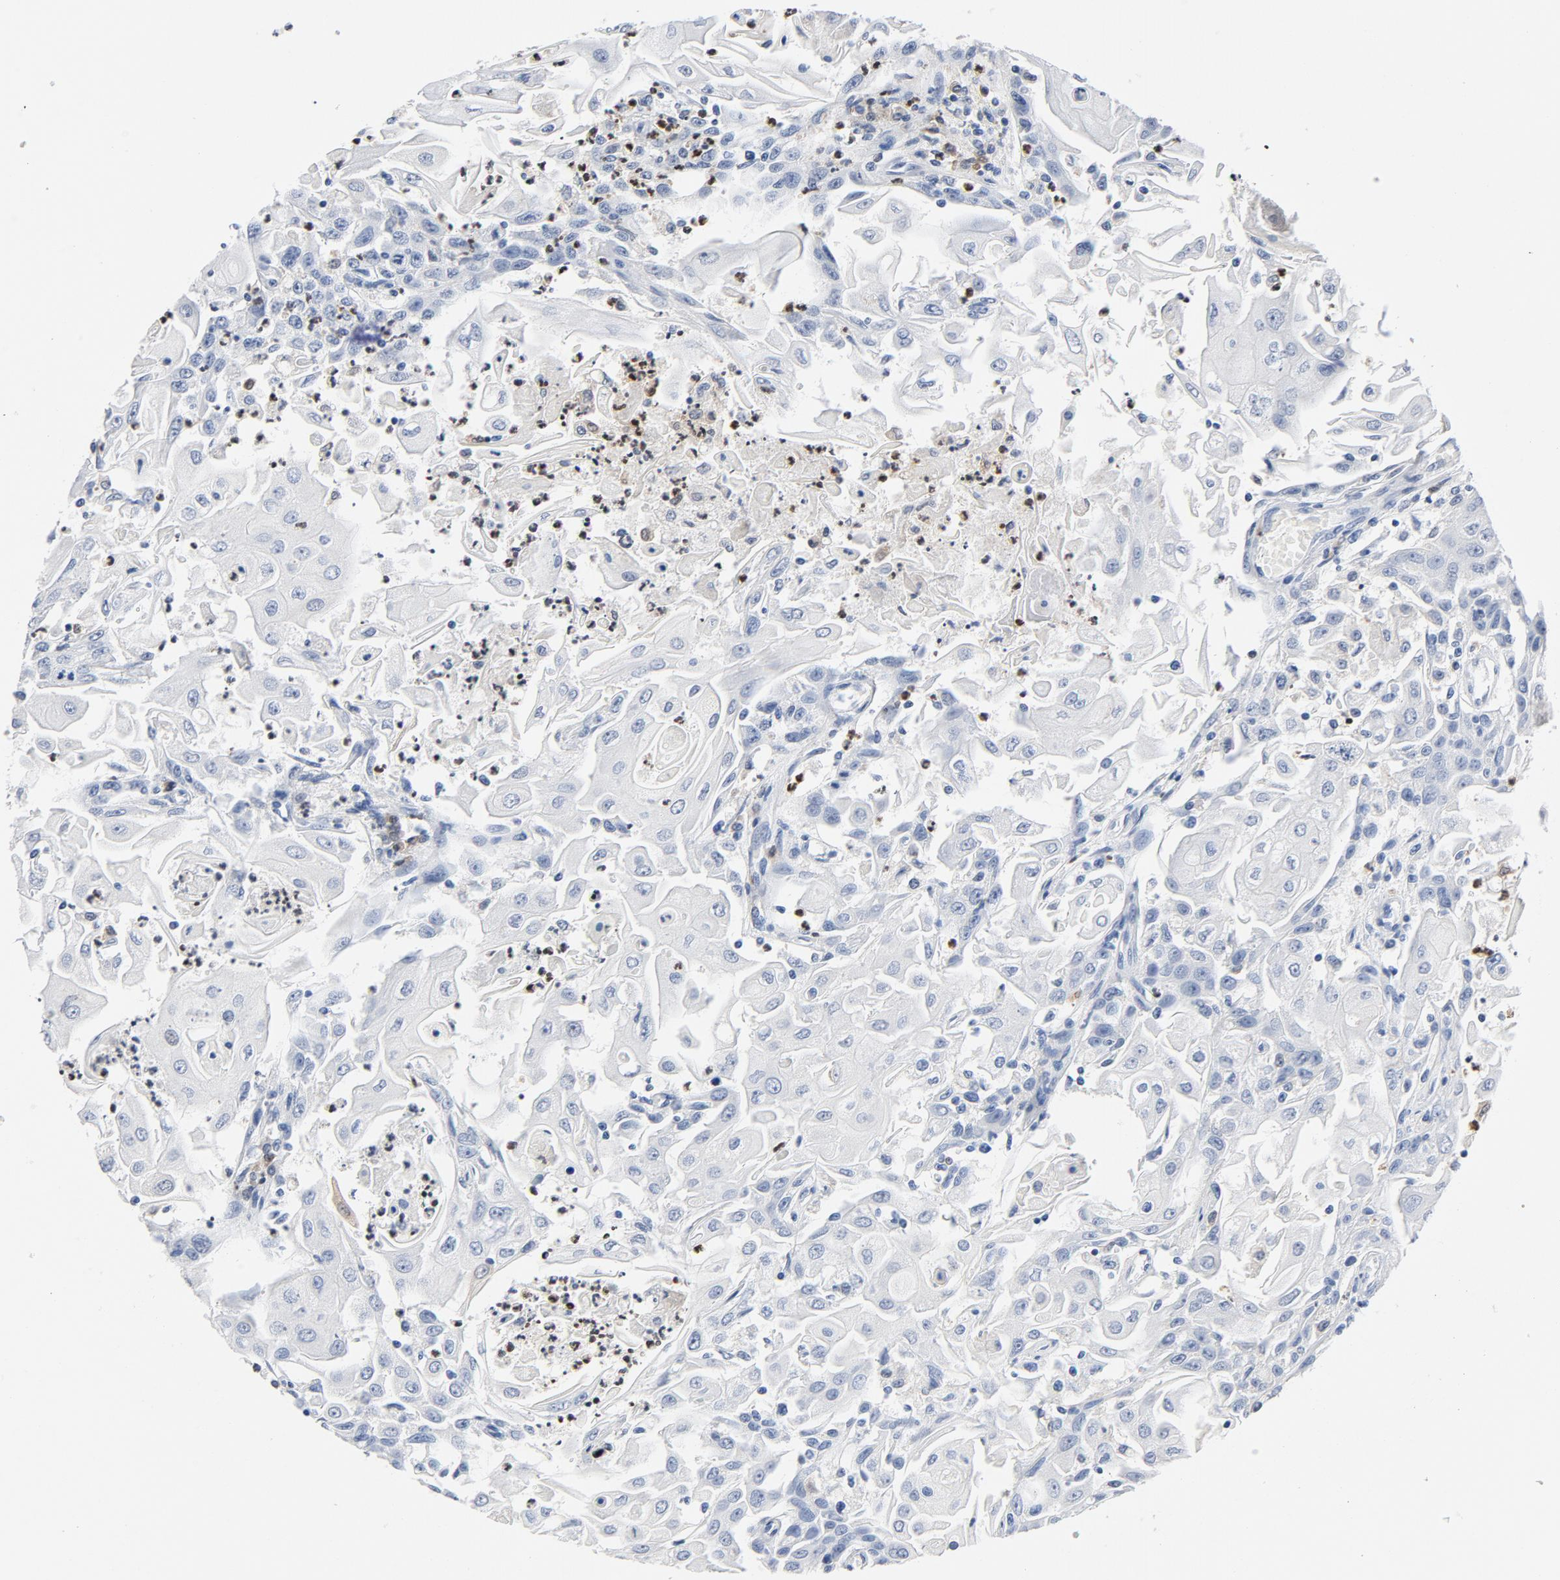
{"staining": {"intensity": "negative", "quantity": "none", "location": "none"}, "tissue": "head and neck cancer", "cell_type": "Tumor cells", "image_type": "cancer", "snomed": [{"axis": "morphology", "description": "Squamous cell carcinoma, NOS"}, {"axis": "topography", "description": "Oral tissue"}, {"axis": "topography", "description": "Head-Neck"}], "caption": "Squamous cell carcinoma (head and neck) was stained to show a protein in brown. There is no significant staining in tumor cells.", "gene": "NCF1", "patient": {"sex": "female", "age": 76}}